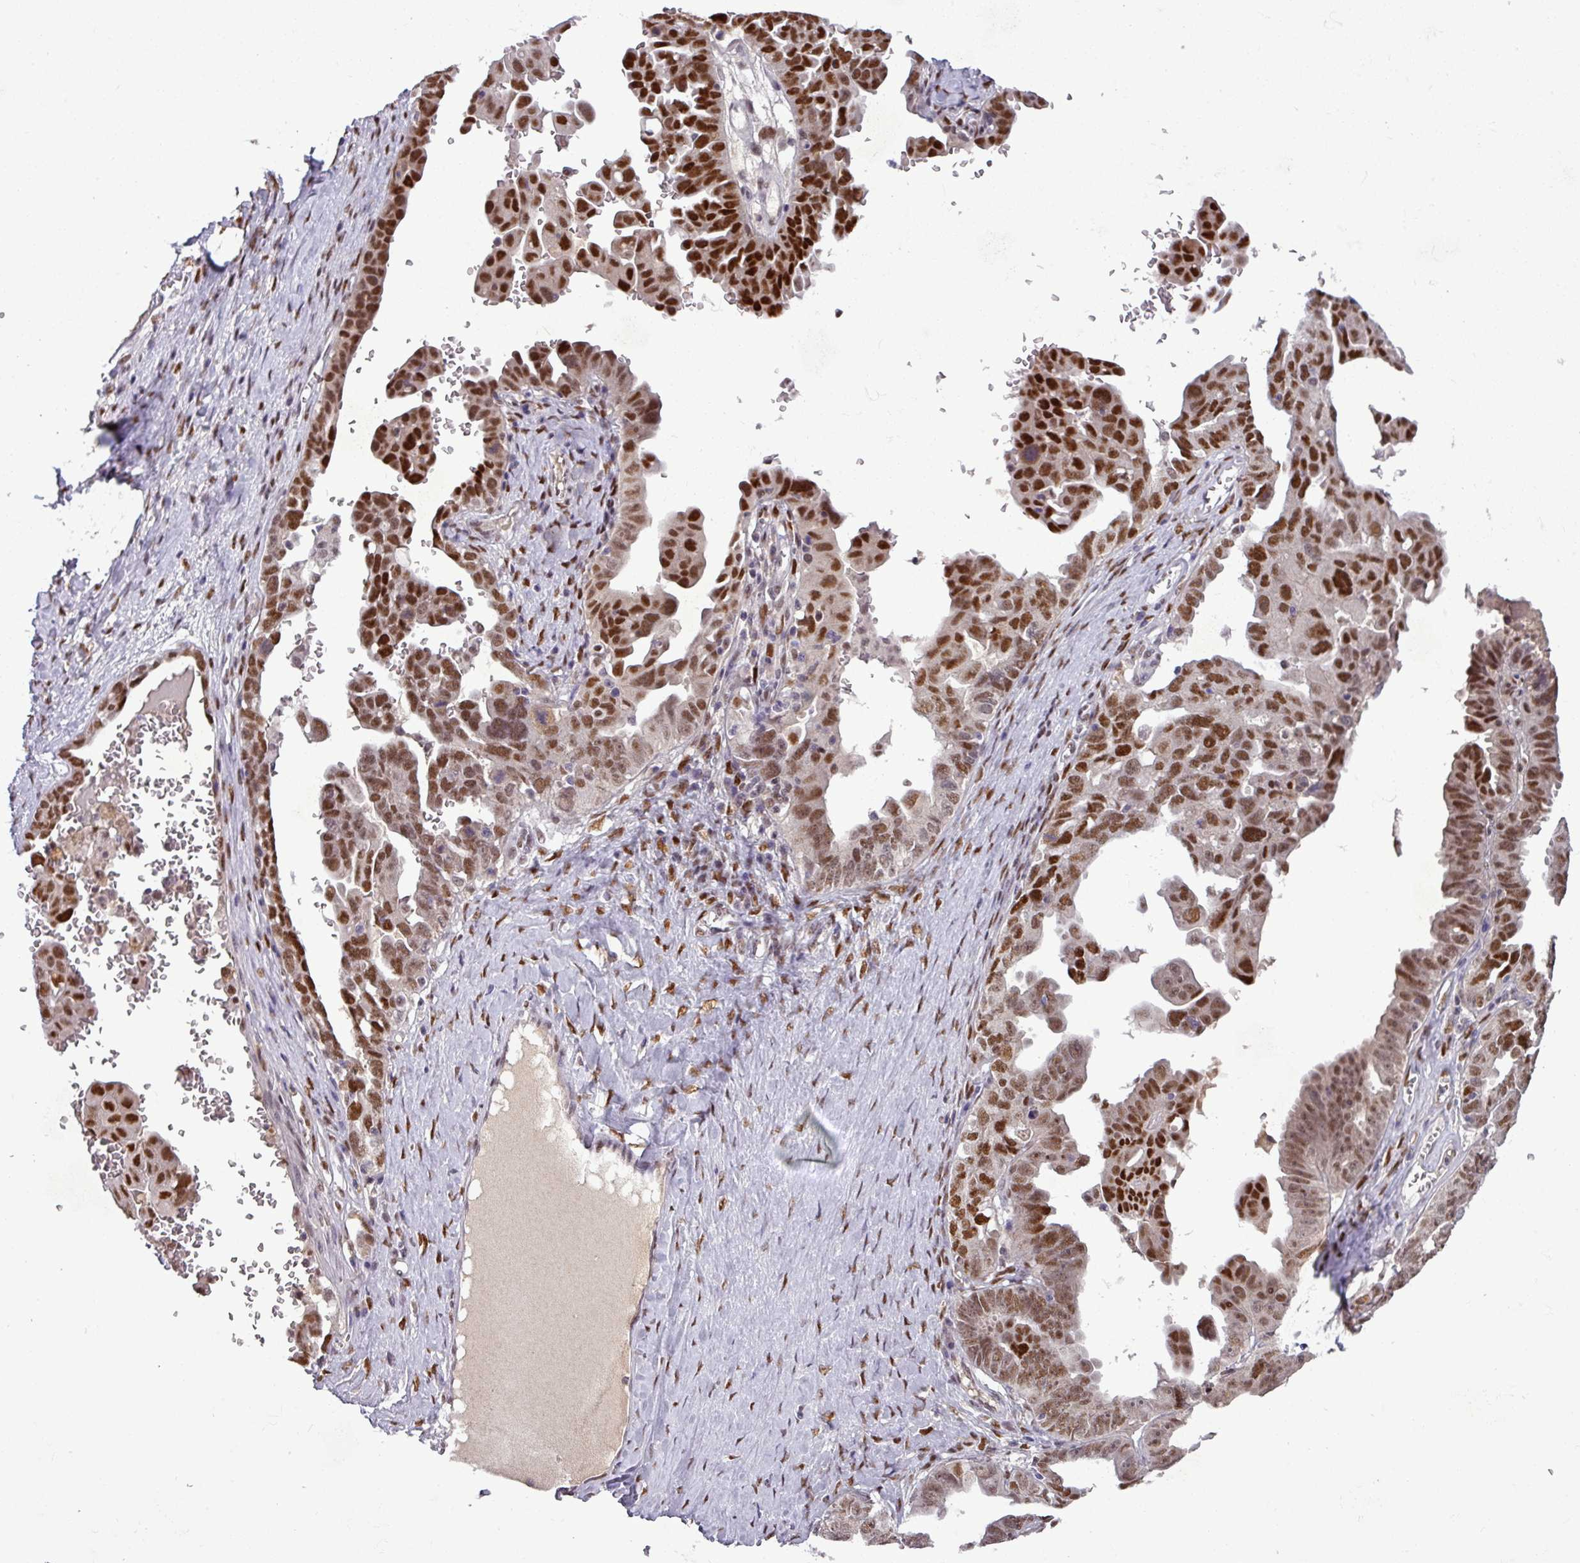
{"staining": {"intensity": "strong", "quantity": ">75%", "location": "nuclear"}, "tissue": "ovarian cancer", "cell_type": "Tumor cells", "image_type": "cancer", "snomed": [{"axis": "morphology", "description": "Carcinoma, endometroid"}, {"axis": "topography", "description": "Ovary"}], "caption": "Ovarian cancer was stained to show a protein in brown. There is high levels of strong nuclear staining in approximately >75% of tumor cells. The staining was performed using DAB (3,3'-diaminobenzidine), with brown indicating positive protein expression. Nuclei are stained blue with hematoxylin.", "gene": "IRF2BPL", "patient": {"sex": "female", "age": 62}}